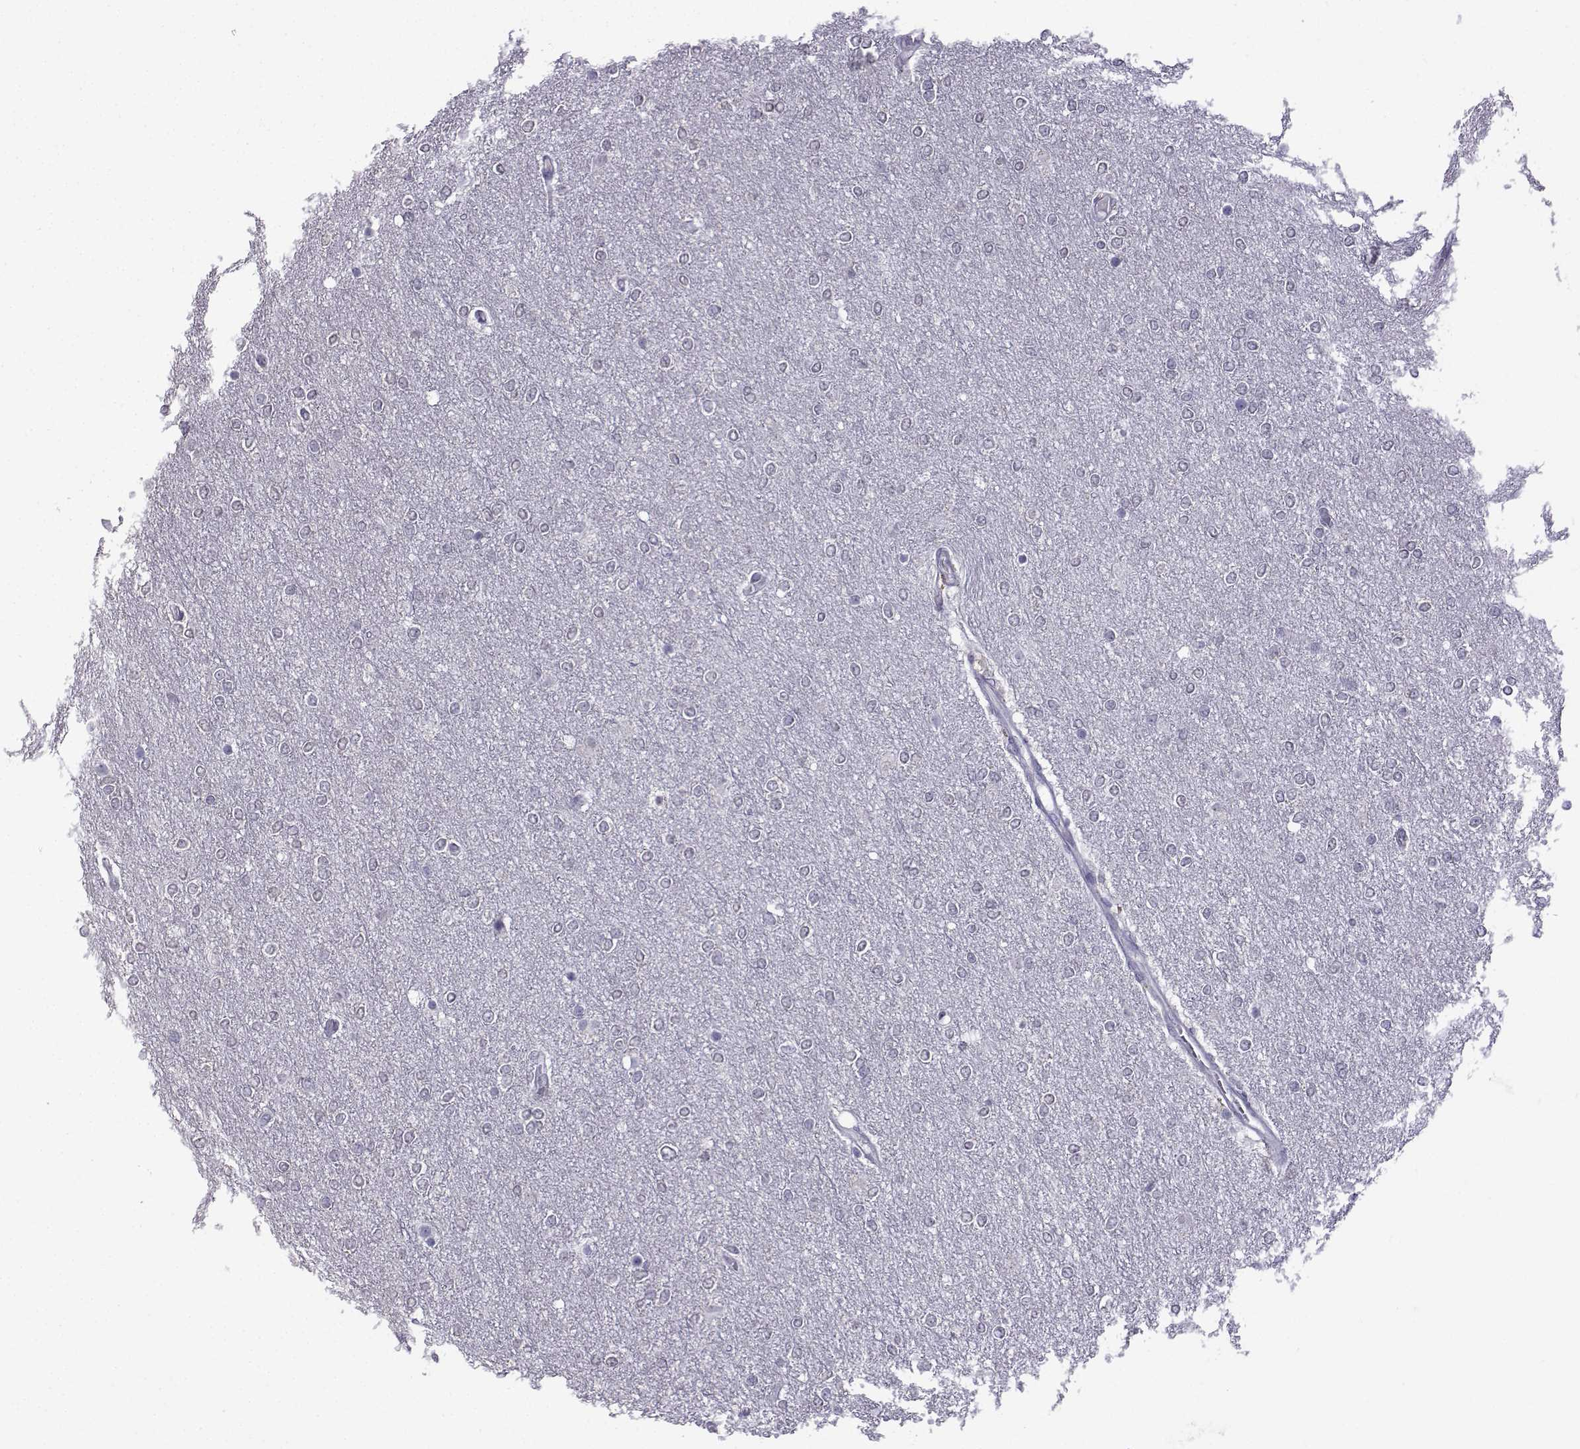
{"staining": {"intensity": "negative", "quantity": "none", "location": "none"}, "tissue": "glioma", "cell_type": "Tumor cells", "image_type": "cancer", "snomed": [{"axis": "morphology", "description": "Glioma, malignant, High grade"}, {"axis": "topography", "description": "Brain"}], "caption": "The image displays no significant positivity in tumor cells of malignant glioma (high-grade).", "gene": "CFAP70", "patient": {"sex": "female", "age": 61}}